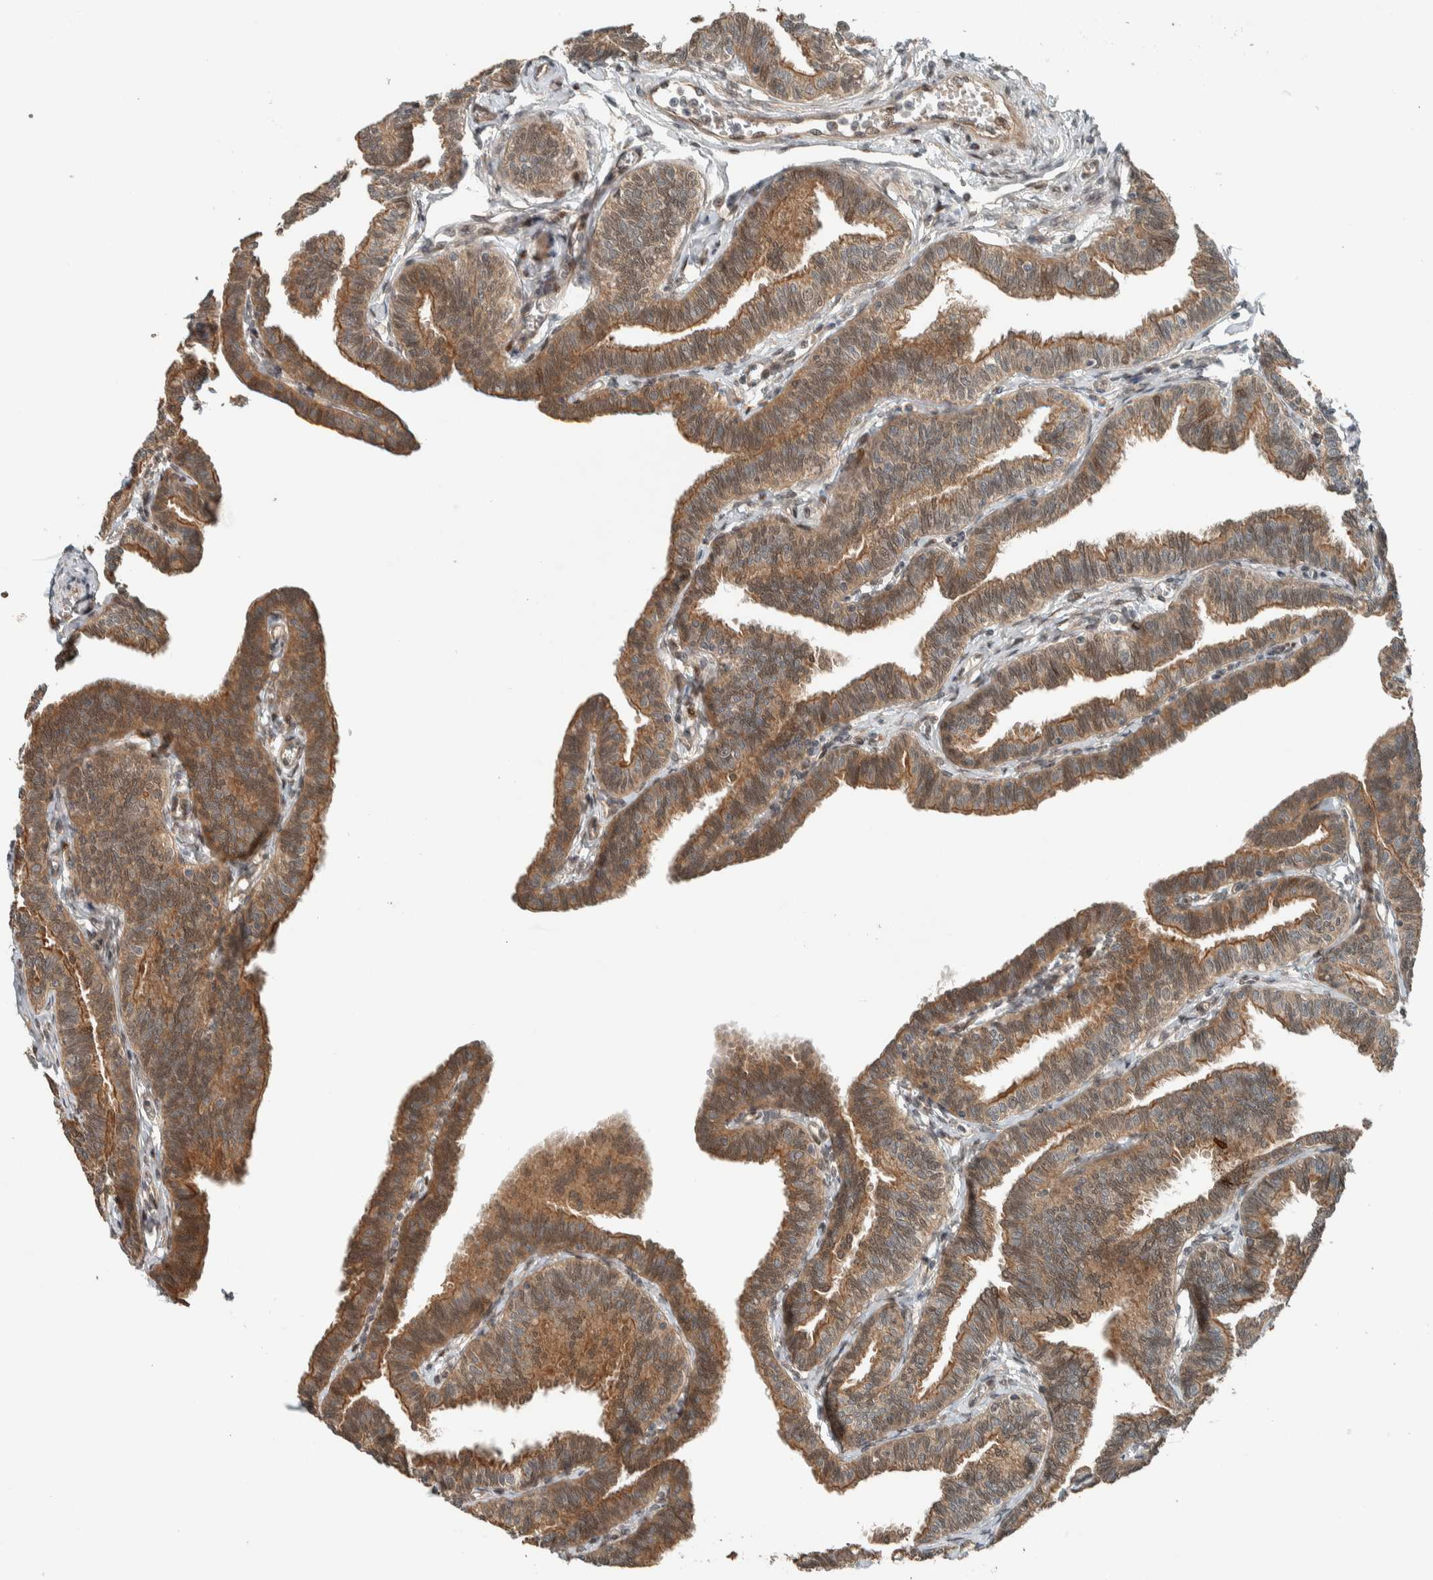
{"staining": {"intensity": "moderate", "quantity": ">75%", "location": "cytoplasmic/membranous,nuclear"}, "tissue": "fallopian tube", "cell_type": "Glandular cells", "image_type": "normal", "snomed": [{"axis": "morphology", "description": "Normal tissue, NOS"}, {"axis": "topography", "description": "Fallopian tube"}, {"axis": "topography", "description": "Ovary"}], "caption": "A brown stain shows moderate cytoplasmic/membranous,nuclear staining of a protein in glandular cells of unremarkable human fallopian tube. Using DAB (3,3'-diaminobenzidine) (brown) and hematoxylin (blue) stains, captured at high magnification using brightfield microscopy.", "gene": "STXBP4", "patient": {"sex": "female", "age": 23}}